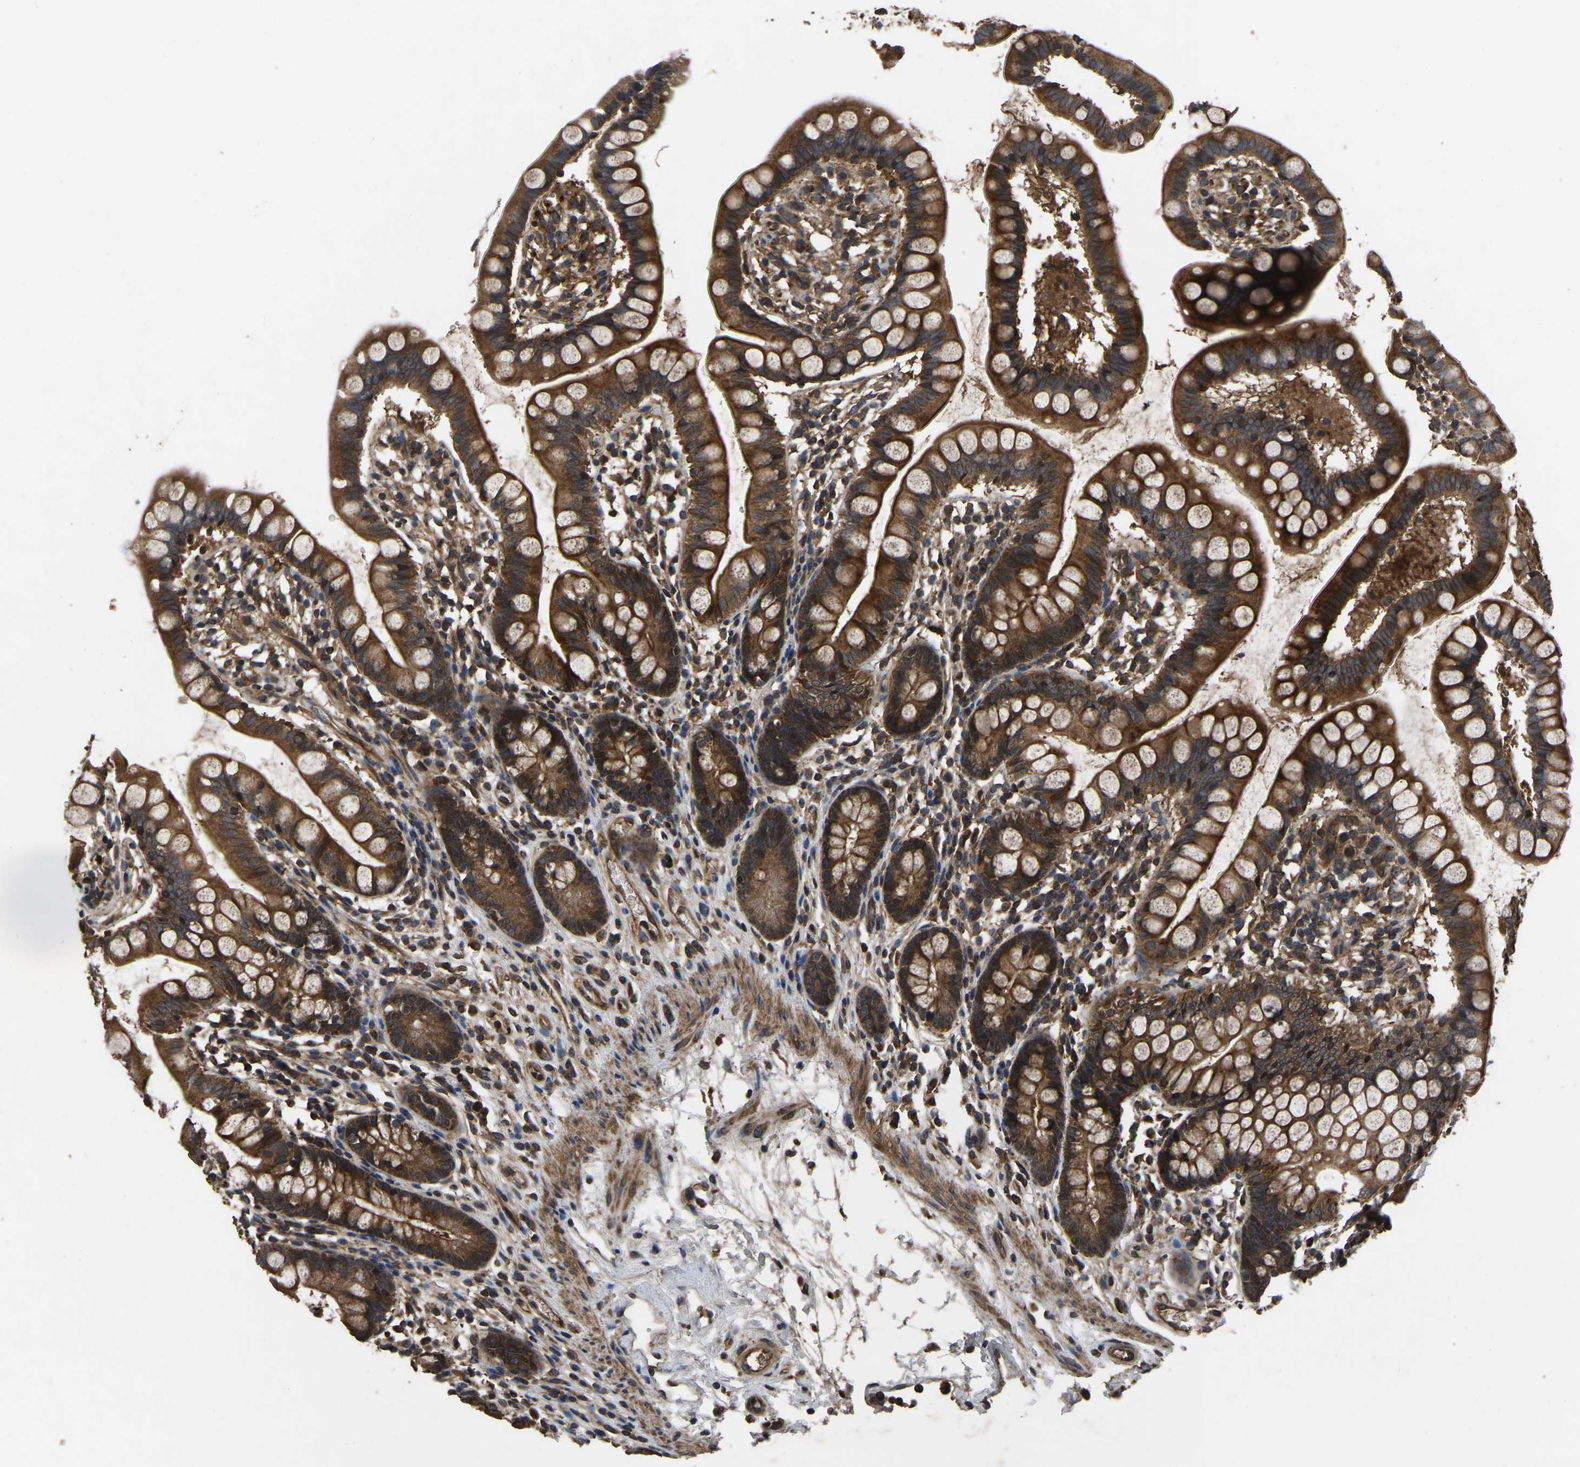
{"staining": {"intensity": "strong", "quantity": ">75%", "location": "cytoplasmic/membranous"}, "tissue": "small intestine", "cell_type": "Glandular cells", "image_type": "normal", "snomed": [{"axis": "morphology", "description": "Normal tissue, NOS"}, {"axis": "topography", "description": "Small intestine"}], "caption": "Small intestine stained with immunohistochemistry (IHC) displays strong cytoplasmic/membranous expression in about >75% of glandular cells. (DAB IHC, brown staining for protein, blue staining for nuclei).", "gene": "CRYZL1", "patient": {"sex": "female", "age": 84}}